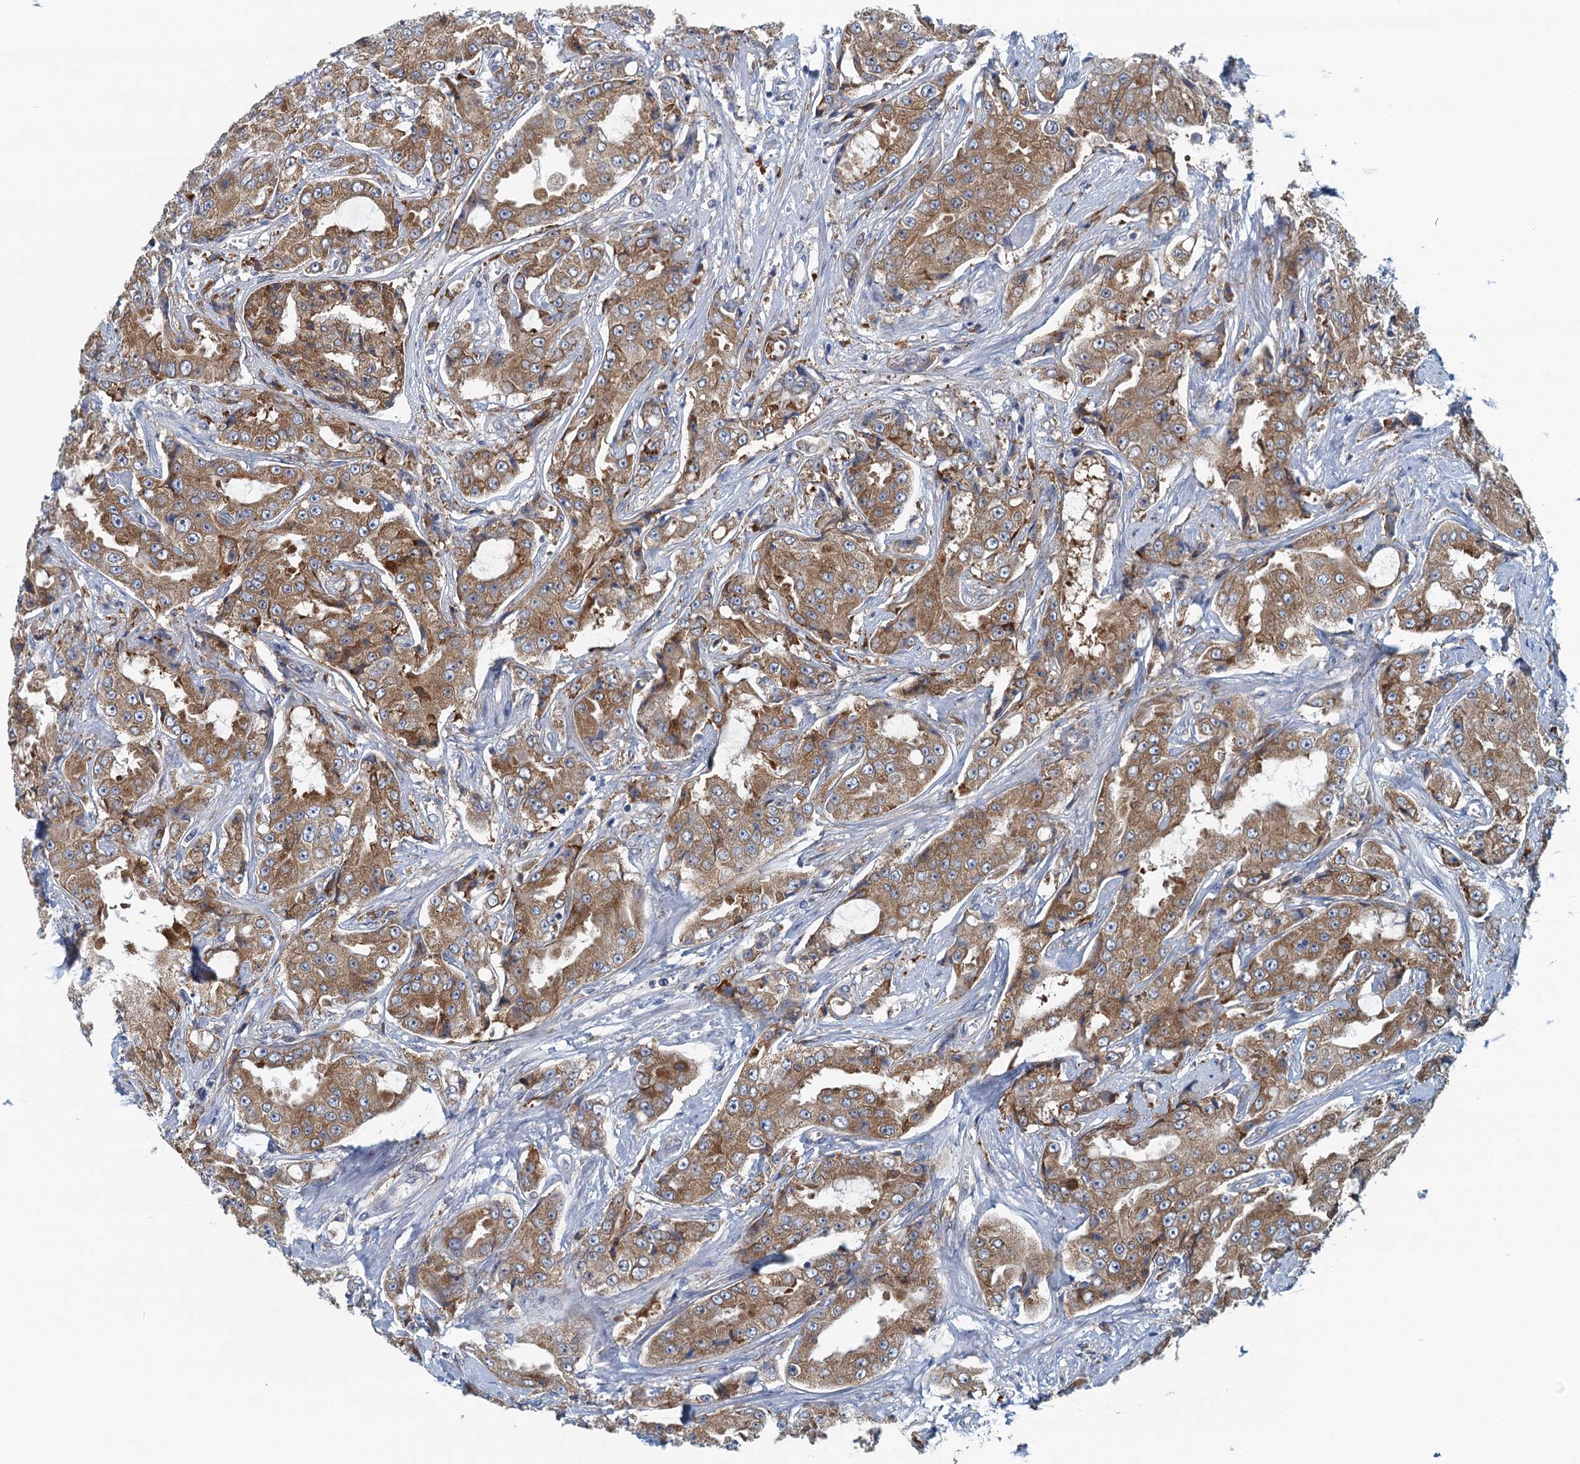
{"staining": {"intensity": "moderate", "quantity": ">75%", "location": "cytoplasmic/membranous"}, "tissue": "prostate cancer", "cell_type": "Tumor cells", "image_type": "cancer", "snomed": [{"axis": "morphology", "description": "Adenocarcinoma, High grade"}, {"axis": "topography", "description": "Prostate"}], "caption": "The image shows staining of prostate cancer, revealing moderate cytoplasmic/membranous protein expression (brown color) within tumor cells.", "gene": "MYDGF", "patient": {"sex": "male", "age": 73}}